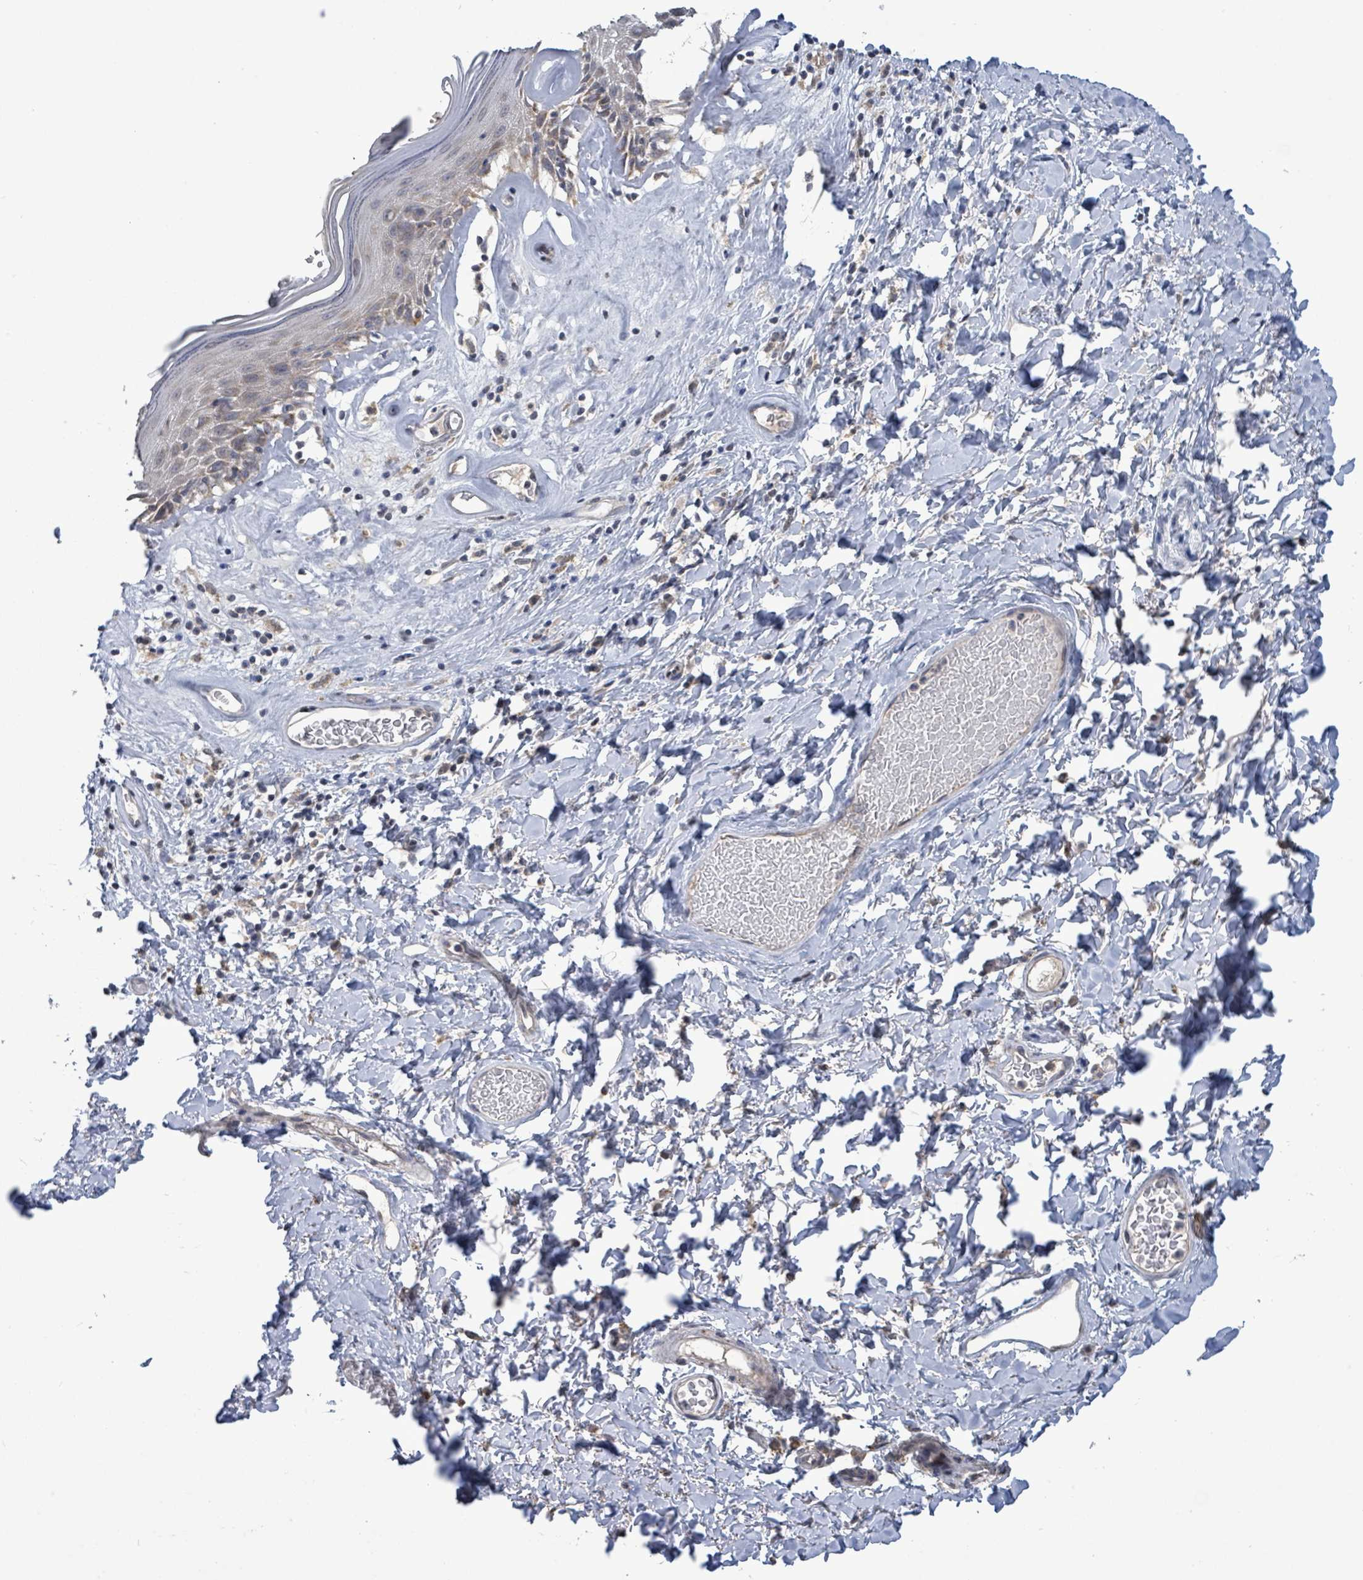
{"staining": {"intensity": "moderate", "quantity": "25%-75%", "location": "cytoplasmic/membranous"}, "tissue": "skin", "cell_type": "Epidermal cells", "image_type": "normal", "snomed": [{"axis": "morphology", "description": "Normal tissue, NOS"}, {"axis": "morphology", "description": "Inflammation, NOS"}, {"axis": "topography", "description": "Vulva"}], "caption": "Moderate cytoplasmic/membranous staining is identified in approximately 25%-75% of epidermal cells in benign skin. (IHC, brightfield microscopy, high magnification).", "gene": "COQ10B", "patient": {"sex": "female", "age": 86}}